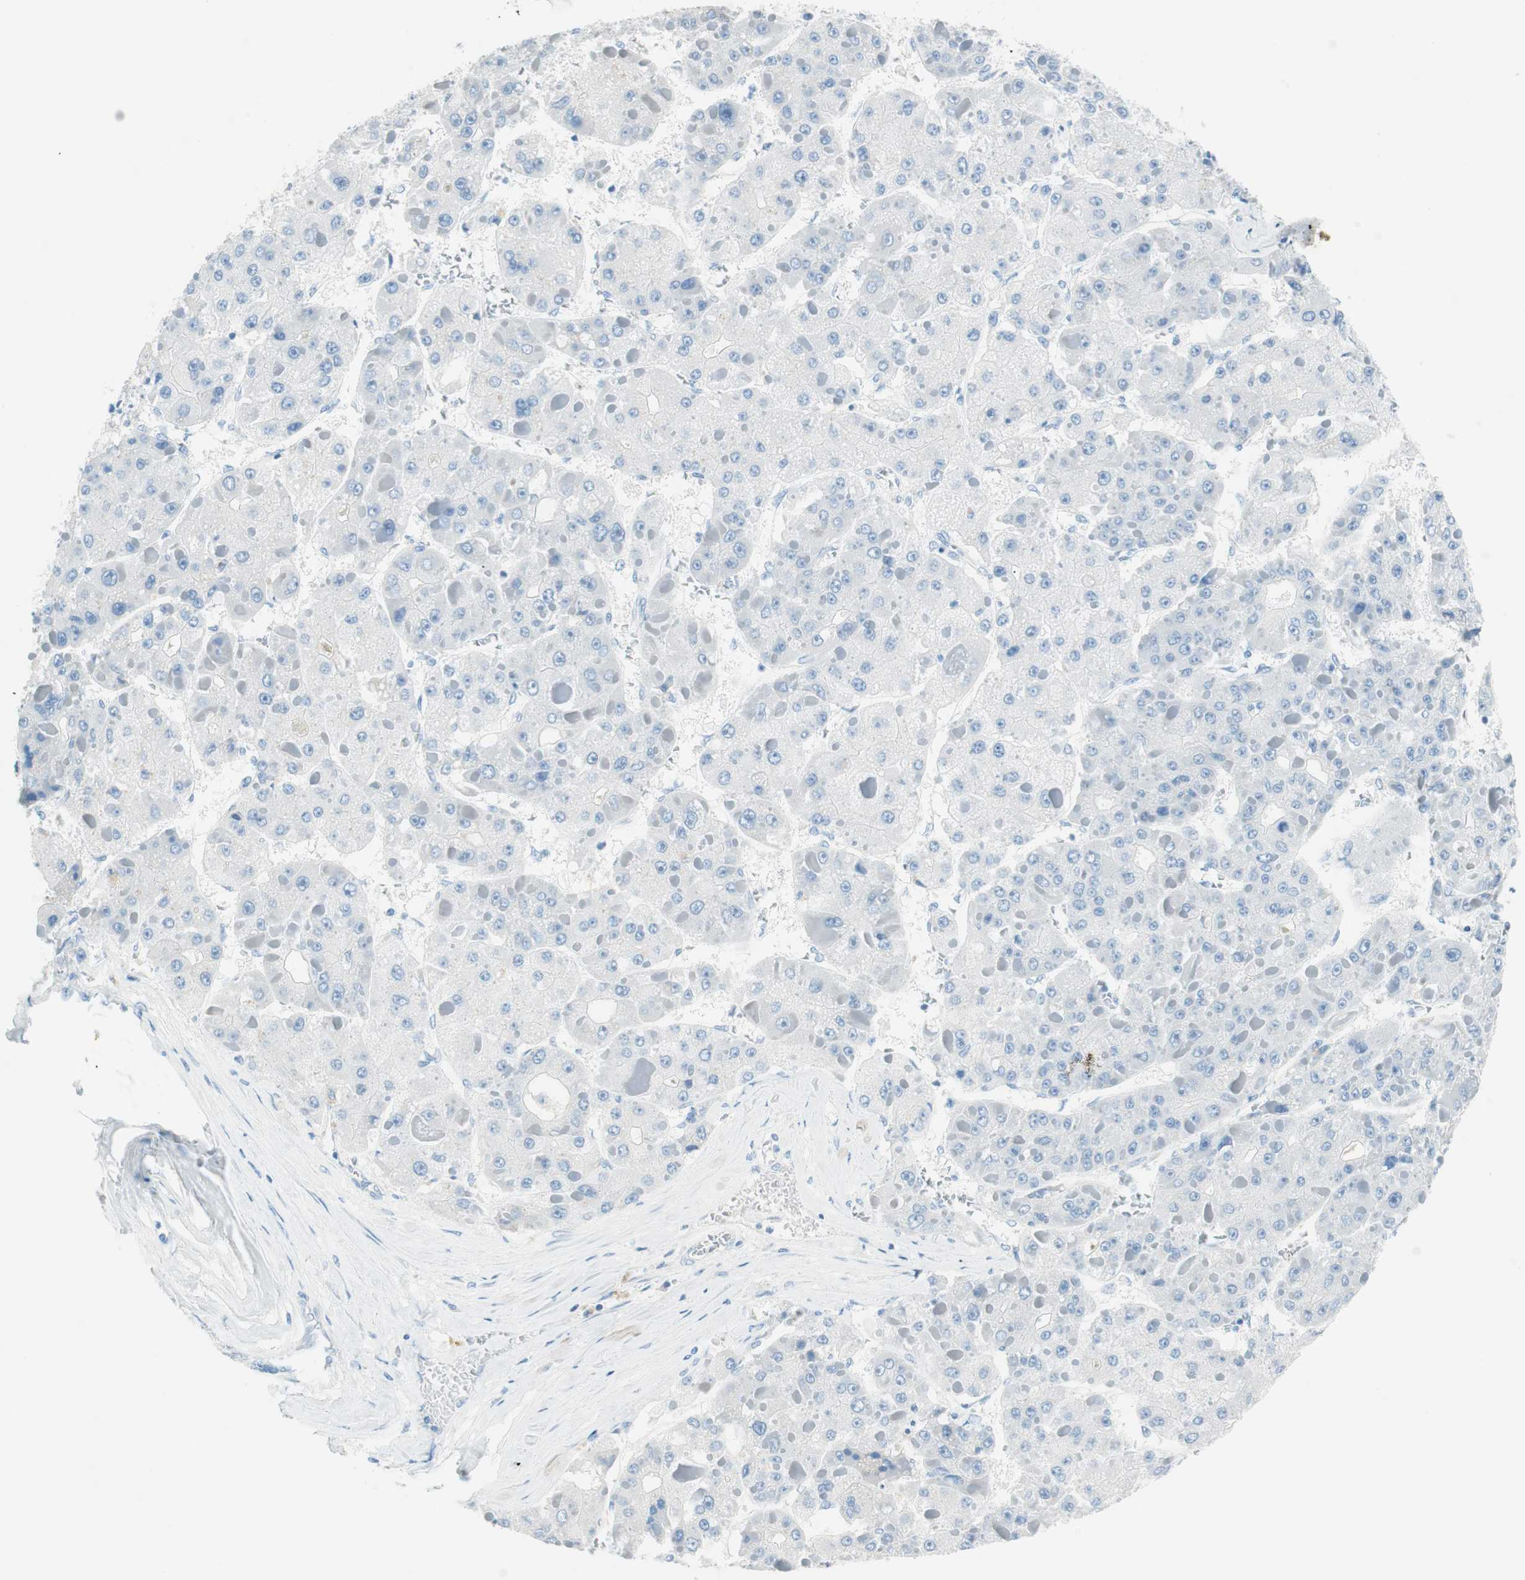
{"staining": {"intensity": "negative", "quantity": "none", "location": "none"}, "tissue": "liver cancer", "cell_type": "Tumor cells", "image_type": "cancer", "snomed": [{"axis": "morphology", "description": "Carcinoma, Hepatocellular, NOS"}, {"axis": "topography", "description": "Liver"}], "caption": "IHC histopathology image of neoplastic tissue: hepatocellular carcinoma (liver) stained with DAB demonstrates no significant protein positivity in tumor cells.", "gene": "TNFRSF13C", "patient": {"sex": "female", "age": 73}}